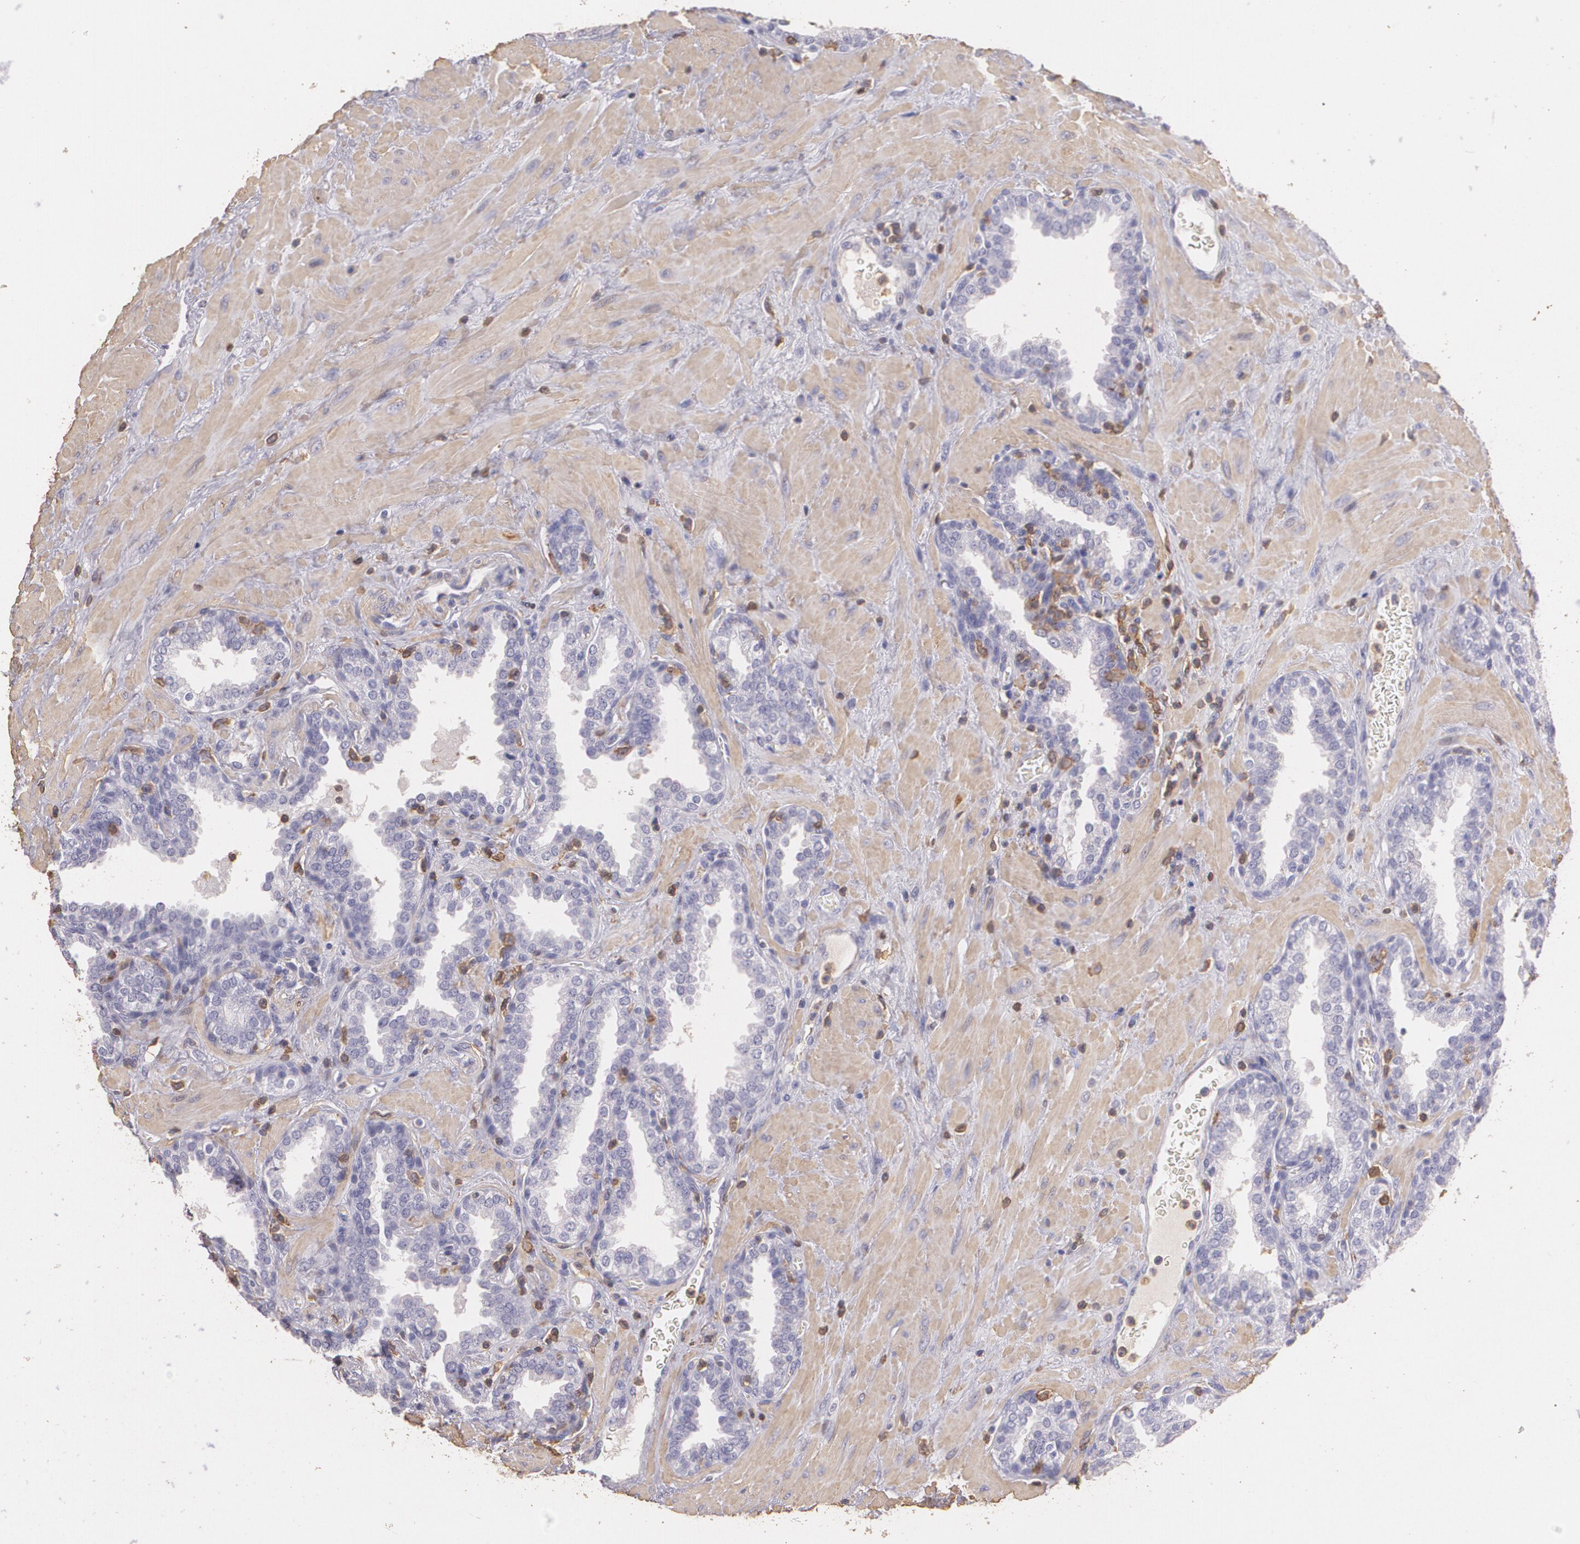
{"staining": {"intensity": "negative", "quantity": "none", "location": "none"}, "tissue": "prostate", "cell_type": "Glandular cells", "image_type": "normal", "snomed": [{"axis": "morphology", "description": "Normal tissue, NOS"}, {"axis": "topography", "description": "Prostate"}], "caption": "An immunohistochemistry image of benign prostate is shown. There is no staining in glandular cells of prostate. The staining was performed using DAB (3,3'-diaminobenzidine) to visualize the protein expression in brown, while the nuclei were stained in blue with hematoxylin (Magnification: 20x).", "gene": "TGFBR1", "patient": {"sex": "male", "age": 51}}